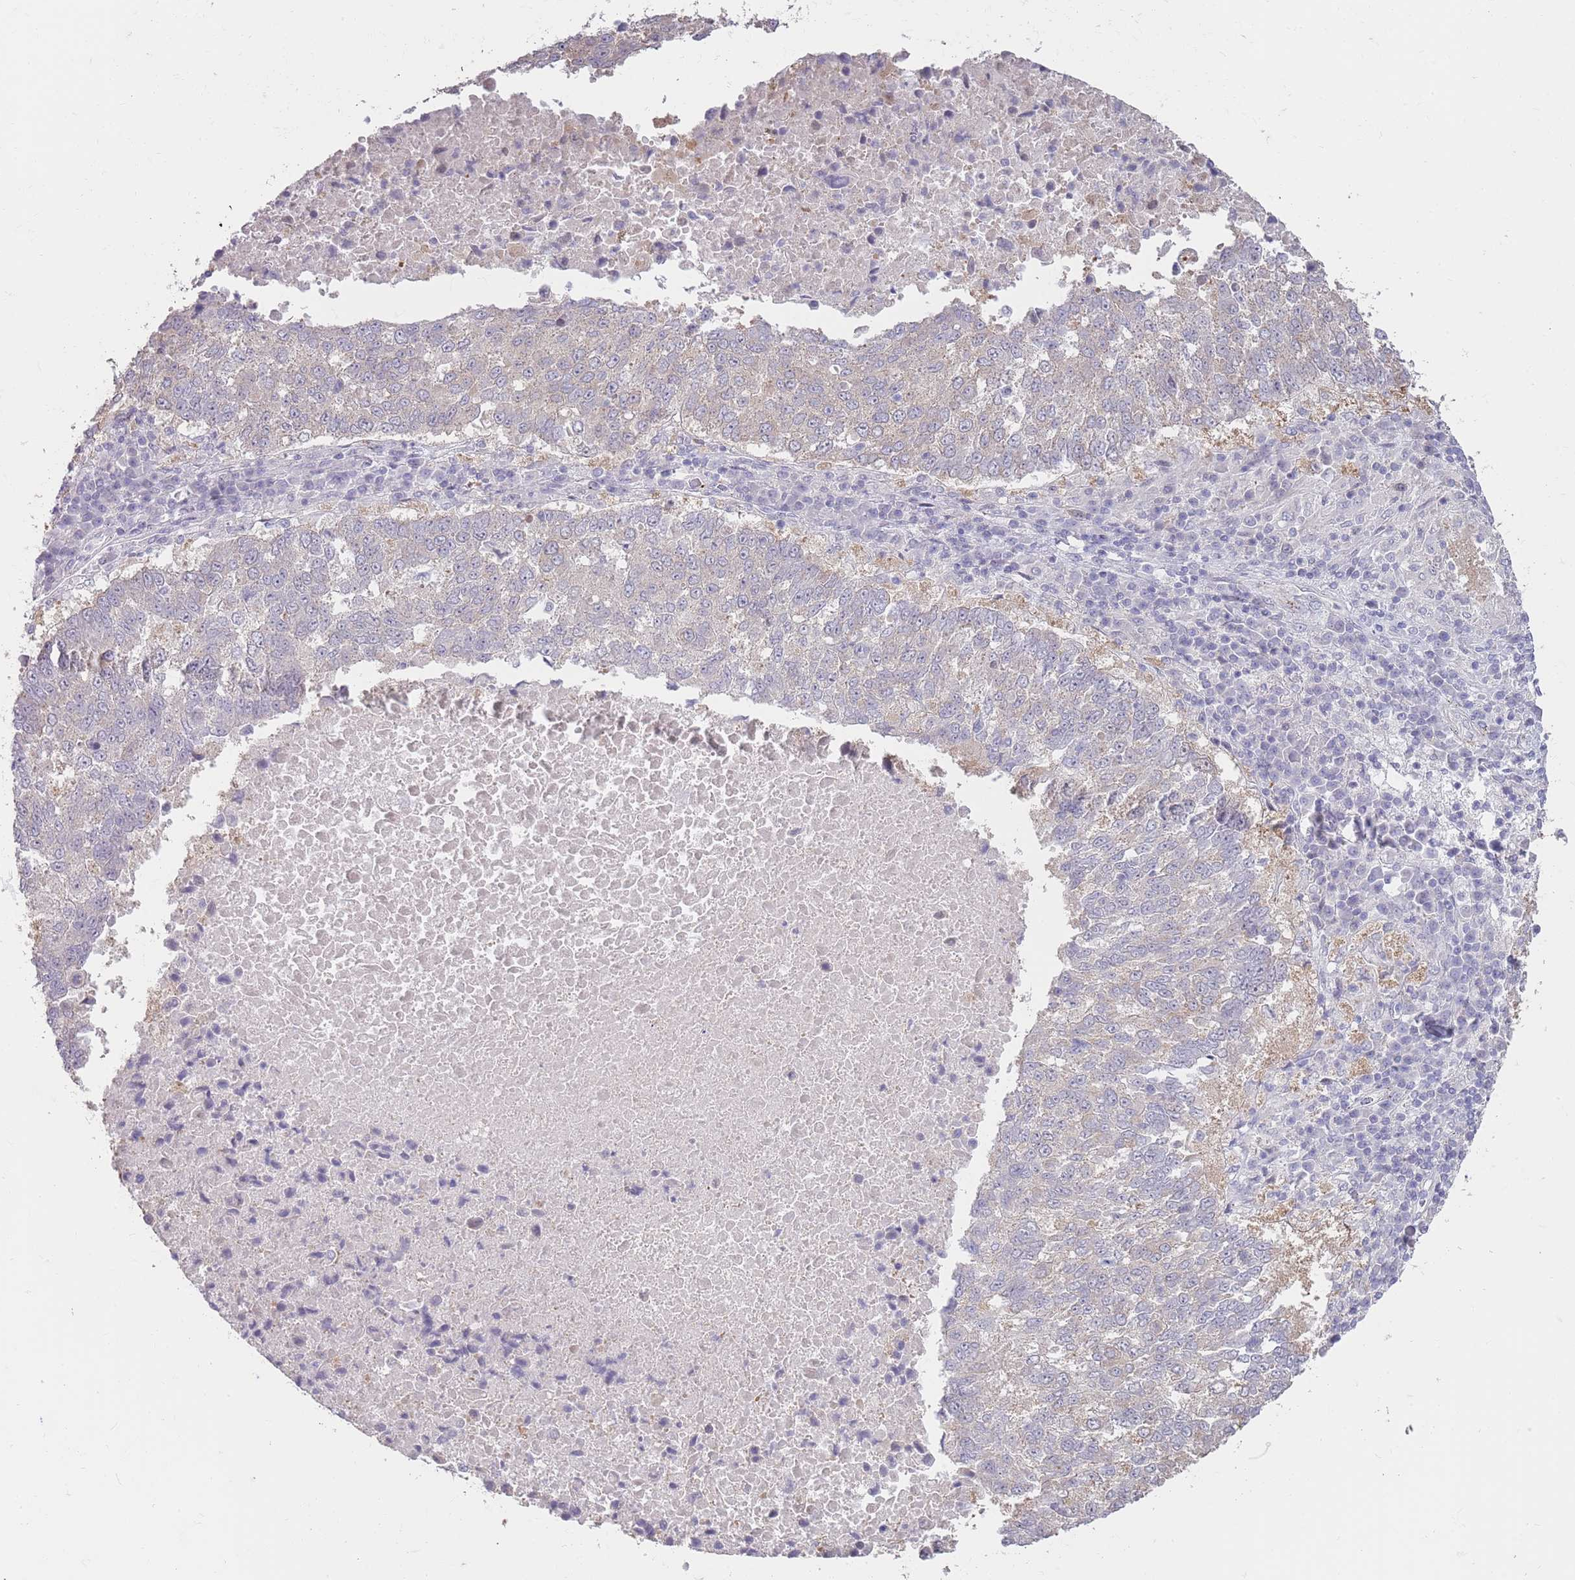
{"staining": {"intensity": "weak", "quantity": "<25%", "location": "cytoplasmic/membranous"}, "tissue": "lung cancer", "cell_type": "Tumor cells", "image_type": "cancer", "snomed": [{"axis": "morphology", "description": "Squamous cell carcinoma, NOS"}, {"axis": "topography", "description": "Lung"}], "caption": "Immunohistochemical staining of human lung cancer (squamous cell carcinoma) reveals no significant positivity in tumor cells.", "gene": "LDHD", "patient": {"sex": "male", "age": 73}}